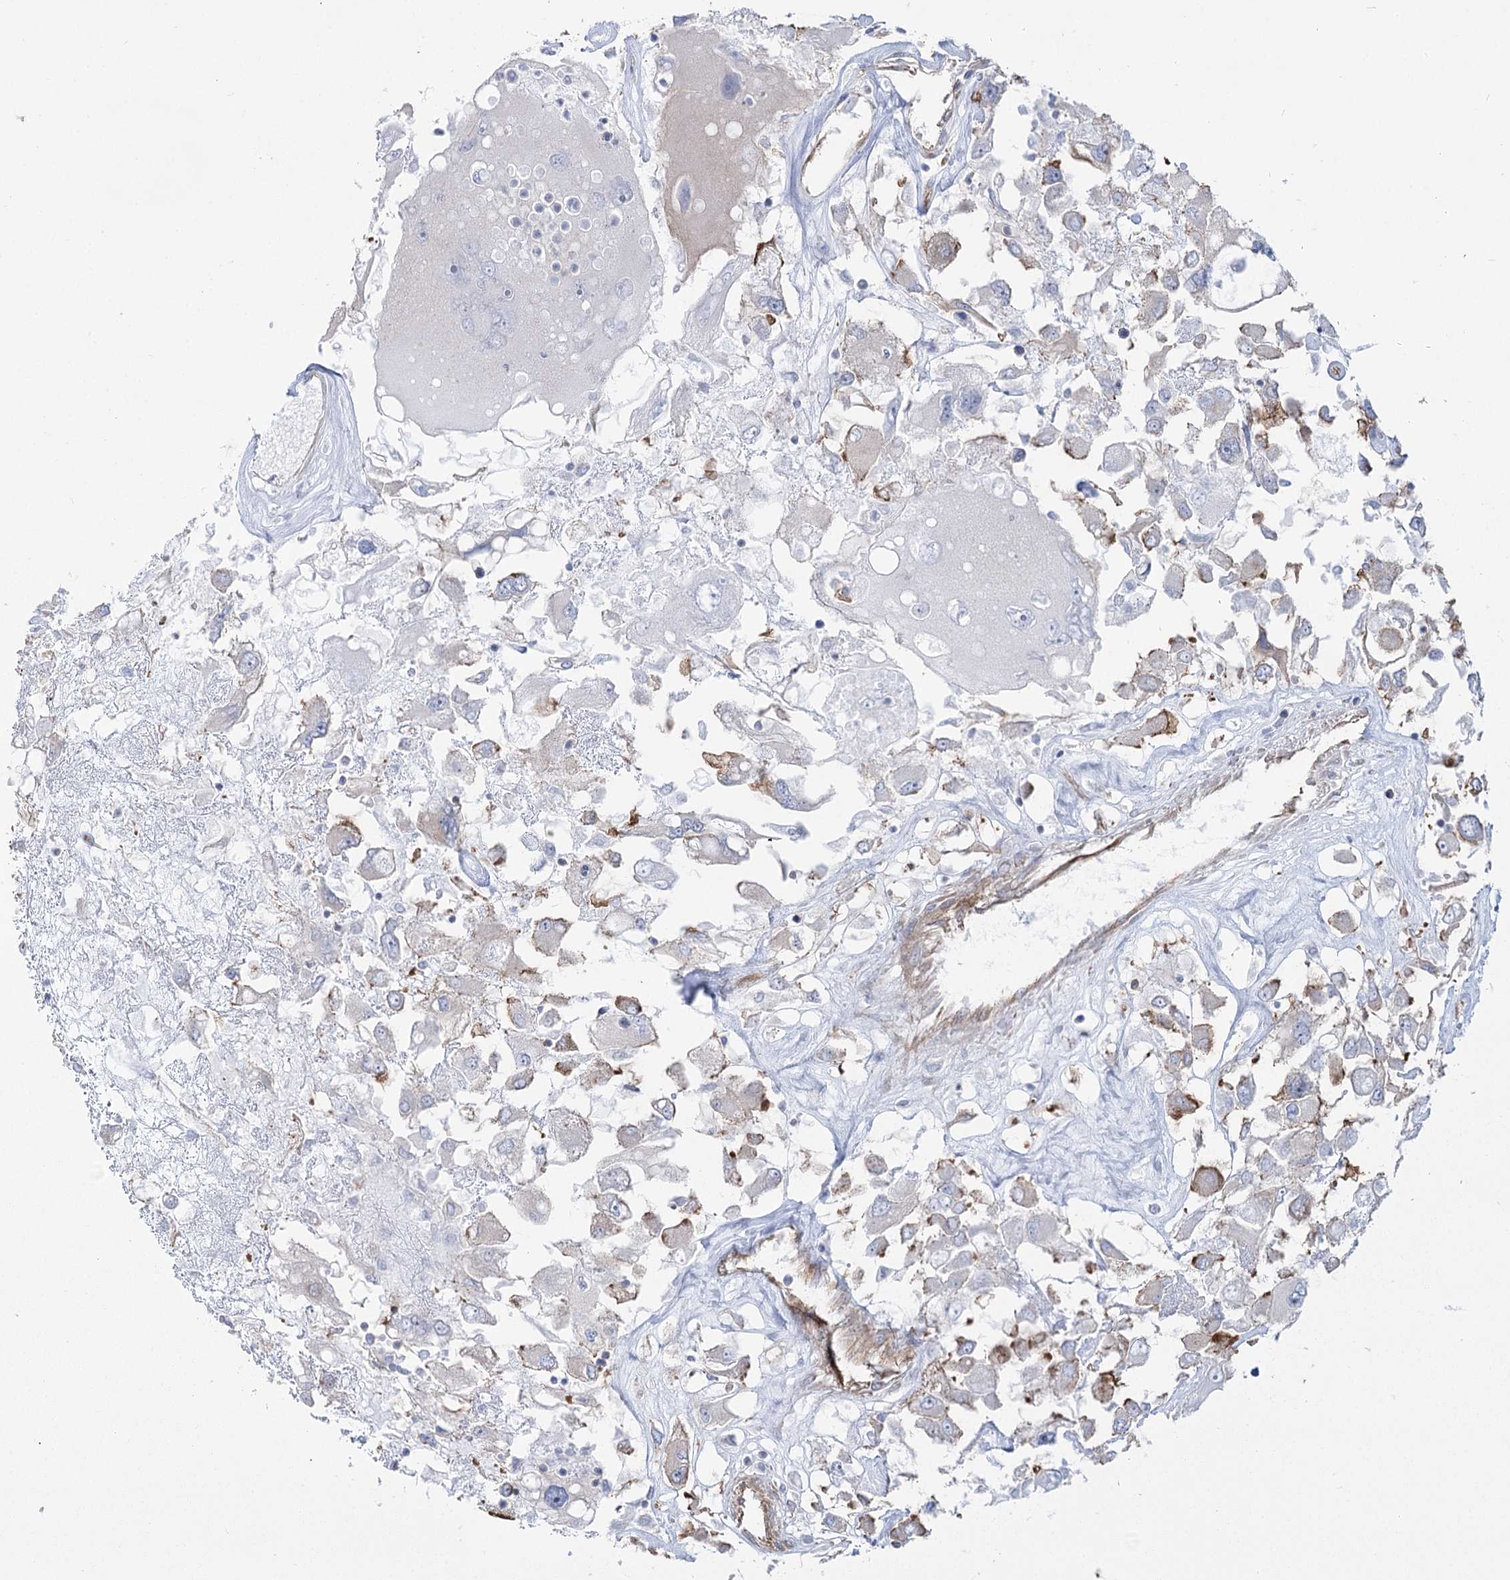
{"staining": {"intensity": "negative", "quantity": "none", "location": "none"}, "tissue": "renal cancer", "cell_type": "Tumor cells", "image_type": "cancer", "snomed": [{"axis": "morphology", "description": "Adenocarcinoma, NOS"}, {"axis": "topography", "description": "Kidney"}], "caption": "A high-resolution histopathology image shows immunohistochemistry (IHC) staining of renal cancer (adenocarcinoma), which exhibits no significant positivity in tumor cells.", "gene": "PLEKHA5", "patient": {"sex": "female", "age": 52}}